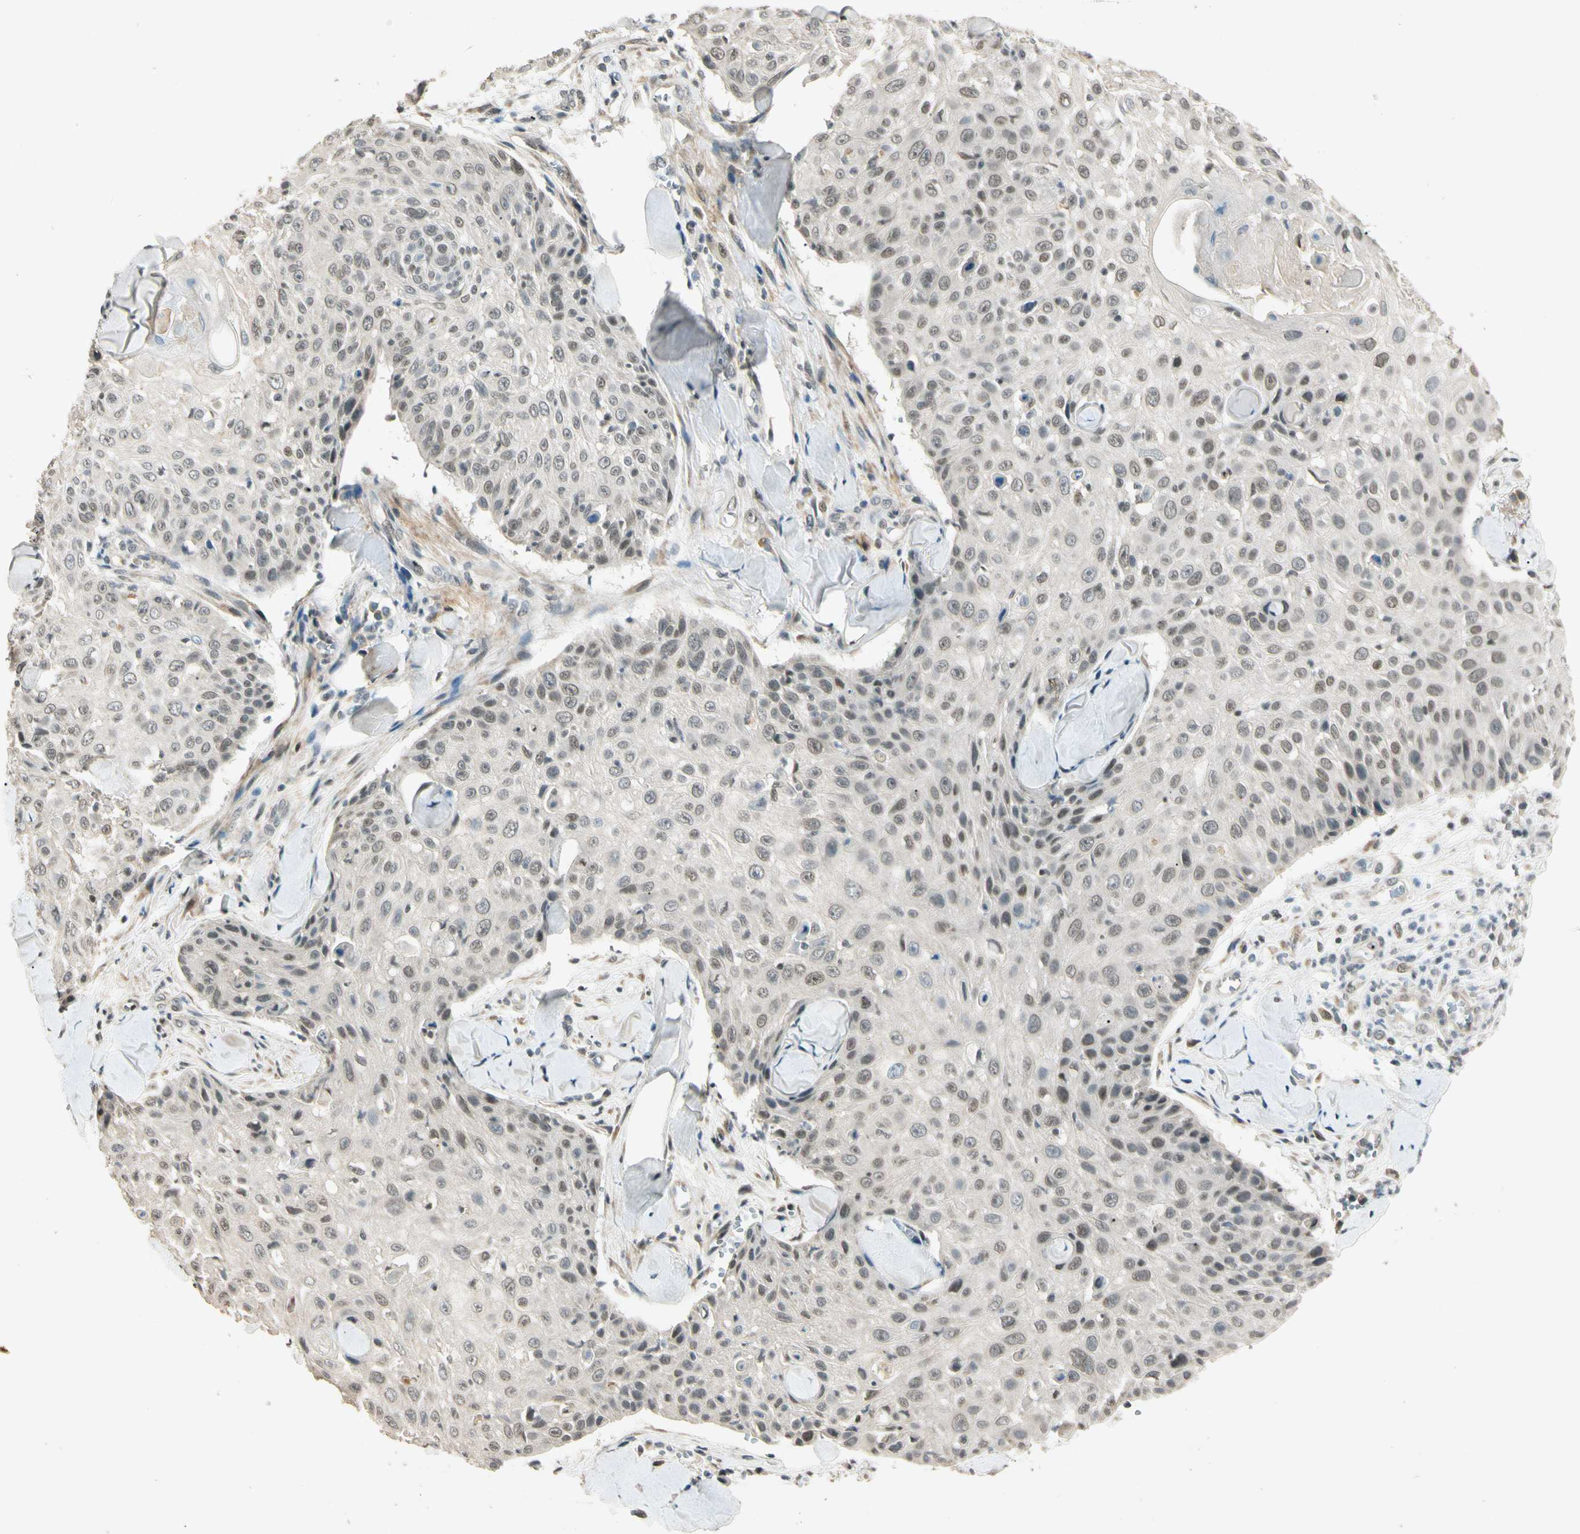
{"staining": {"intensity": "weak", "quantity": ">75%", "location": "cytoplasmic/membranous,nuclear"}, "tissue": "skin cancer", "cell_type": "Tumor cells", "image_type": "cancer", "snomed": [{"axis": "morphology", "description": "Squamous cell carcinoma, NOS"}, {"axis": "topography", "description": "Skin"}], "caption": "Skin squamous cell carcinoma stained for a protein (brown) displays weak cytoplasmic/membranous and nuclear positive positivity in about >75% of tumor cells.", "gene": "ZBTB4", "patient": {"sex": "male", "age": 86}}